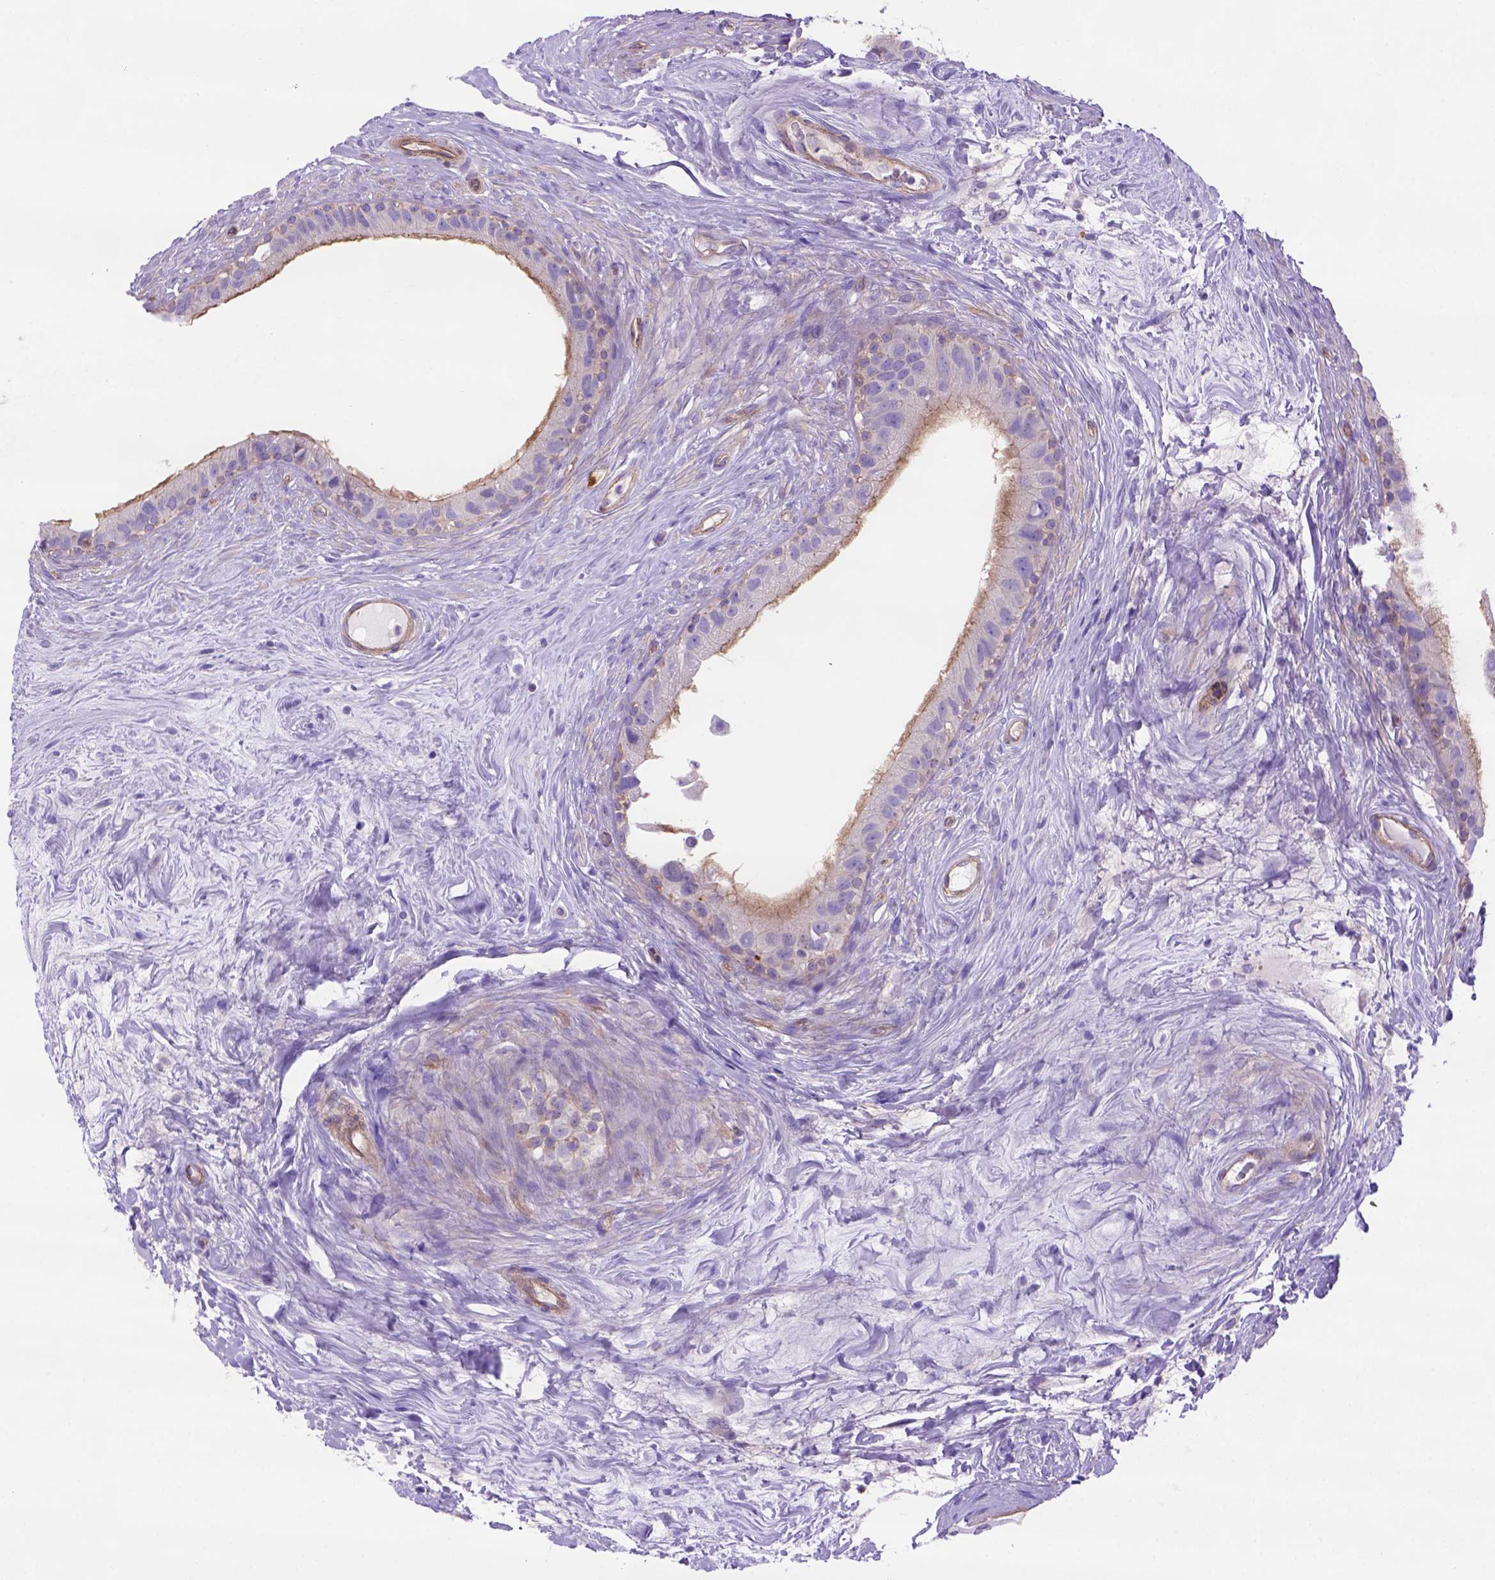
{"staining": {"intensity": "moderate", "quantity": ">75%", "location": "cytoplasmic/membranous"}, "tissue": "epididymis", "cell_type": "Glandular cells", "image_type": "normal", "snomed": [{"axis": "morphology", "description": "Normal tissue, NOS"}, {"axis": "topography", "description": "Epididymis"}], "caption": "The photomicrograph reveals immunohistochemical staining of normal epididymis. There is moderate cytoplasmic/membranous staining is identified in about >75% of glandular cells. (Stains: DAB in brown, nuclei in blue, Microscopy: brightfield microscopy at high magnification).", "gene": "PEX12", "patient": {"sex": "male", "age": 59}}